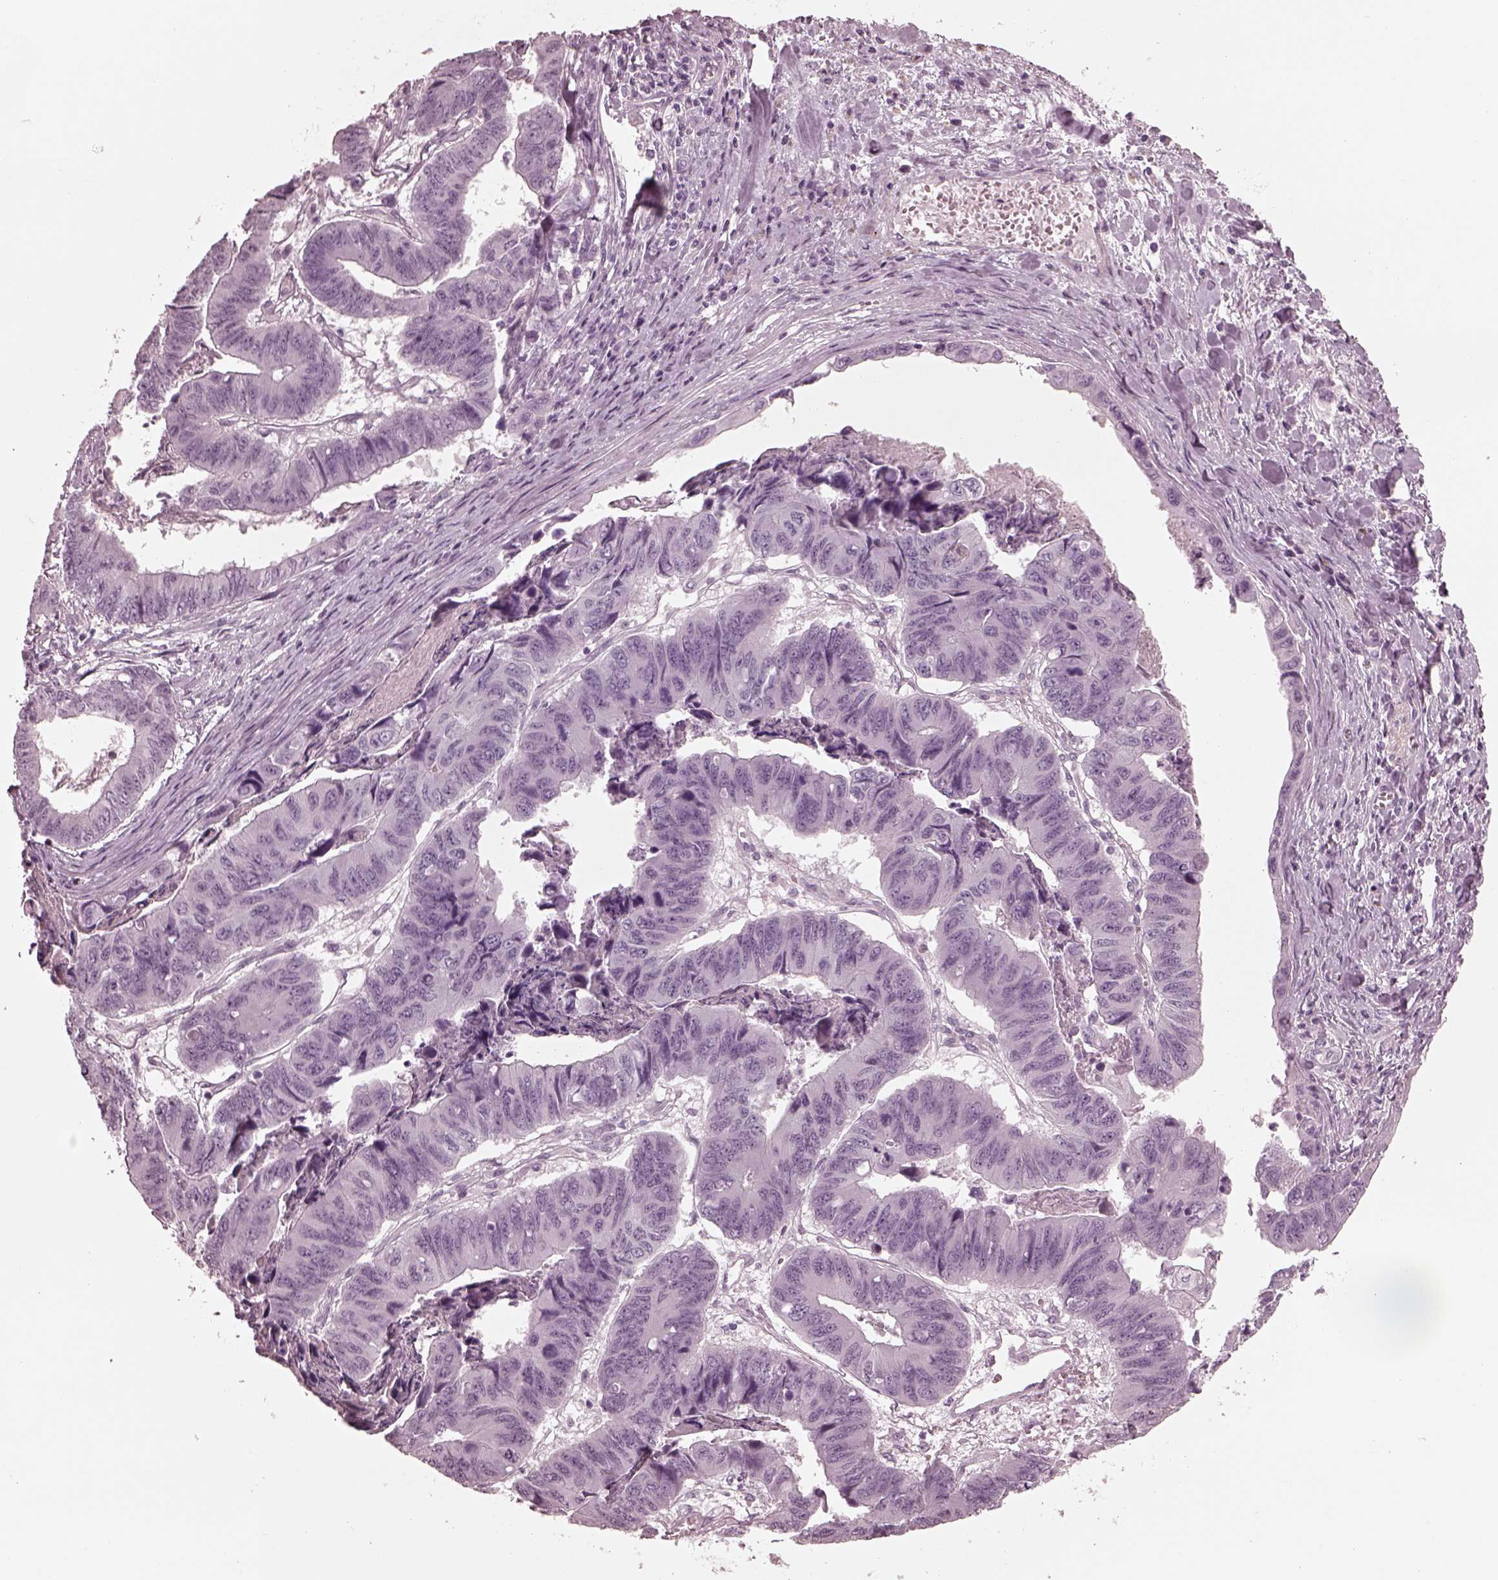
{"staining": {"intensity": "negative", "quantity": "none", "location": "none"}, "tissue": "stomach cancer", "cell_type": "Tumor cells", "image_type": "cancer", "snomed": [{"axis": "morphology", "description": "Adenocarcinoma, NOS"}, {"axis": "topography", "description": "Stomach, lower"}], "caption": "Immunohistochemistry histopathology image of human stomach cancer (adenocarcinoma) stained for a protein (brown), which demonstrates no positivity in tumor cells. (IHC, brightfield microscopy, high magnification).", "gene": "GRM6", "patient": {"sex": "male", "age": 77}}